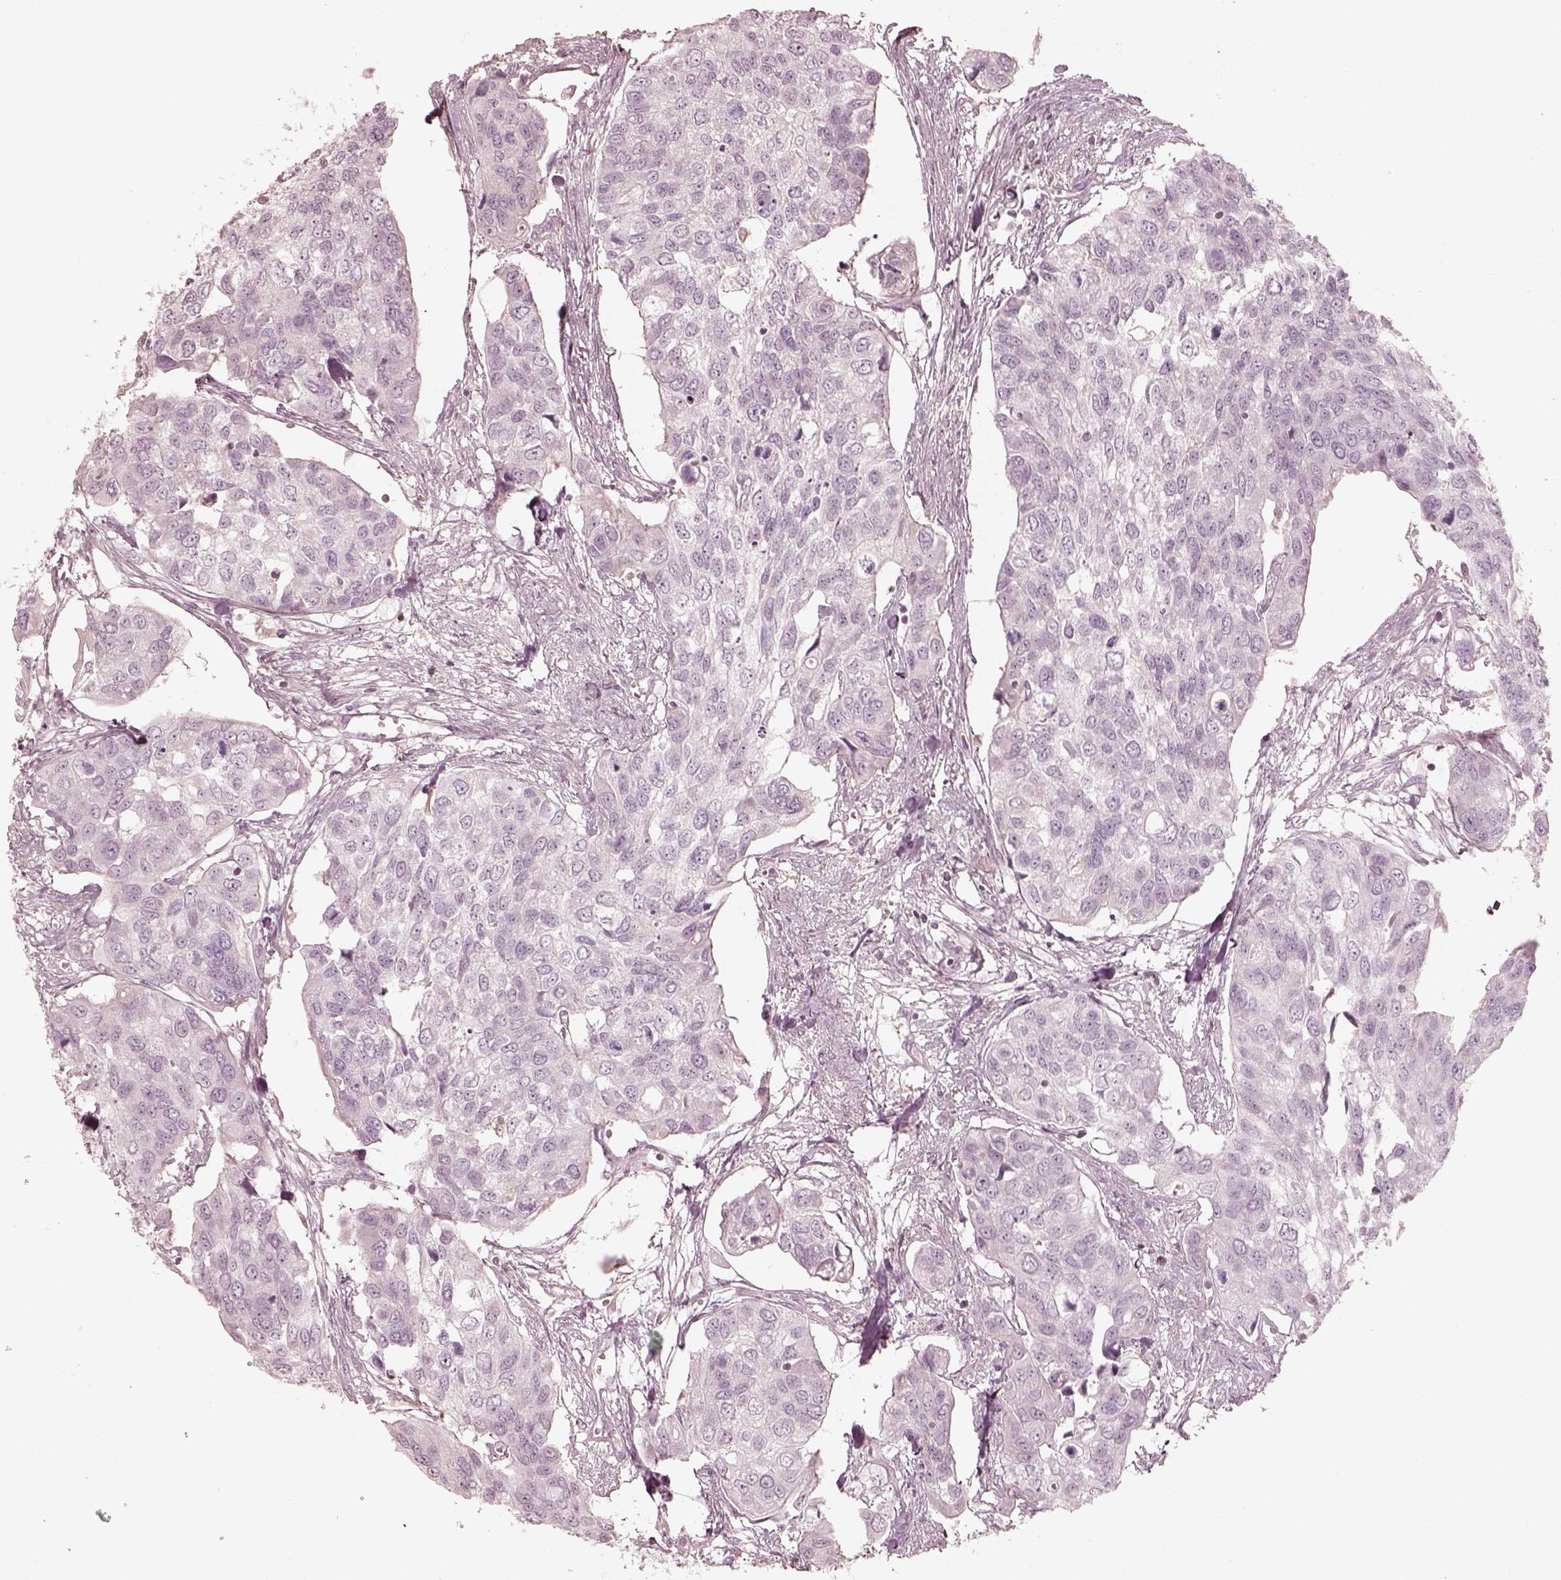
{"staining": {"intensity": "negative", "quantity": "none", "location": "none"}, "tissue": "urothelial cancer", "cell_type": "Tumor cells", "image_type": "cancer", "snomed": [{"axis": "morphology", "description": "Urothelial carcinoma, High grade"}, {"axis": "topography", "description": "Urinary bladder"}], "caption": "Photomicrograph shows no significant protein staining in tumor cells of high-grade urothelial carcinoma.", "gene": "PRLHR", "patient": {"sex": "male", "age": 60}}